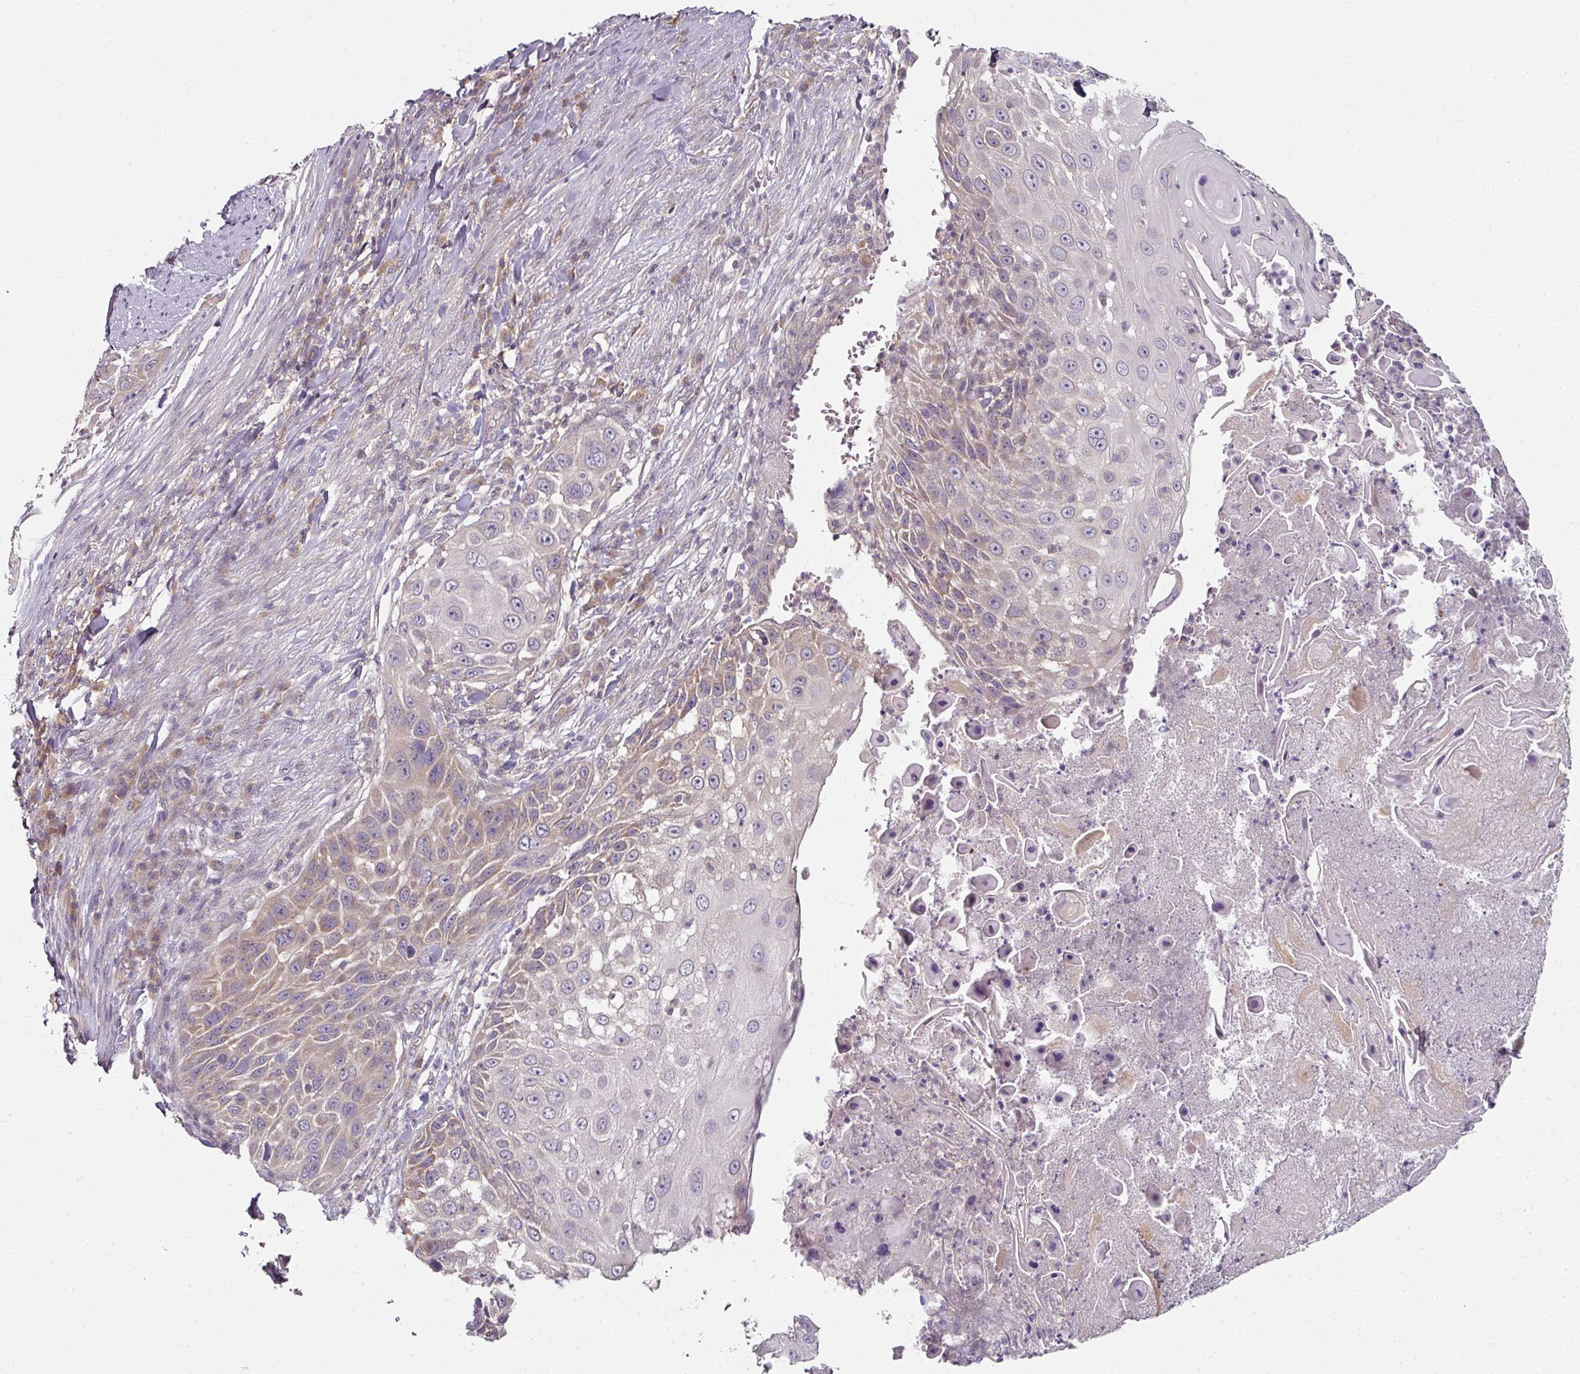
{"staining": {"intensity": "weak", "quantity": "<25%", "location": "cytoplasmic/membranous"}, "tissue": "skin cancer", "cell_type": "Tumor cells", "image_type": "cancer", "snomed": [{"axis": "morphology", "description": "Squamous cell carcinoma, NOS"}, {"axis": "topography", "description": "Skin"}], "caption": "Immunohistochemistry micrograph of skin cancer (squamous cell carcinoma) stained for a protein (brown), which shows no expression in tumor cells. (Brightfield microscopy of DAB immunohistochemistry at high magnification).", "gene": "MAP2K2", "patient": {"sex": "female", "age": 44}}